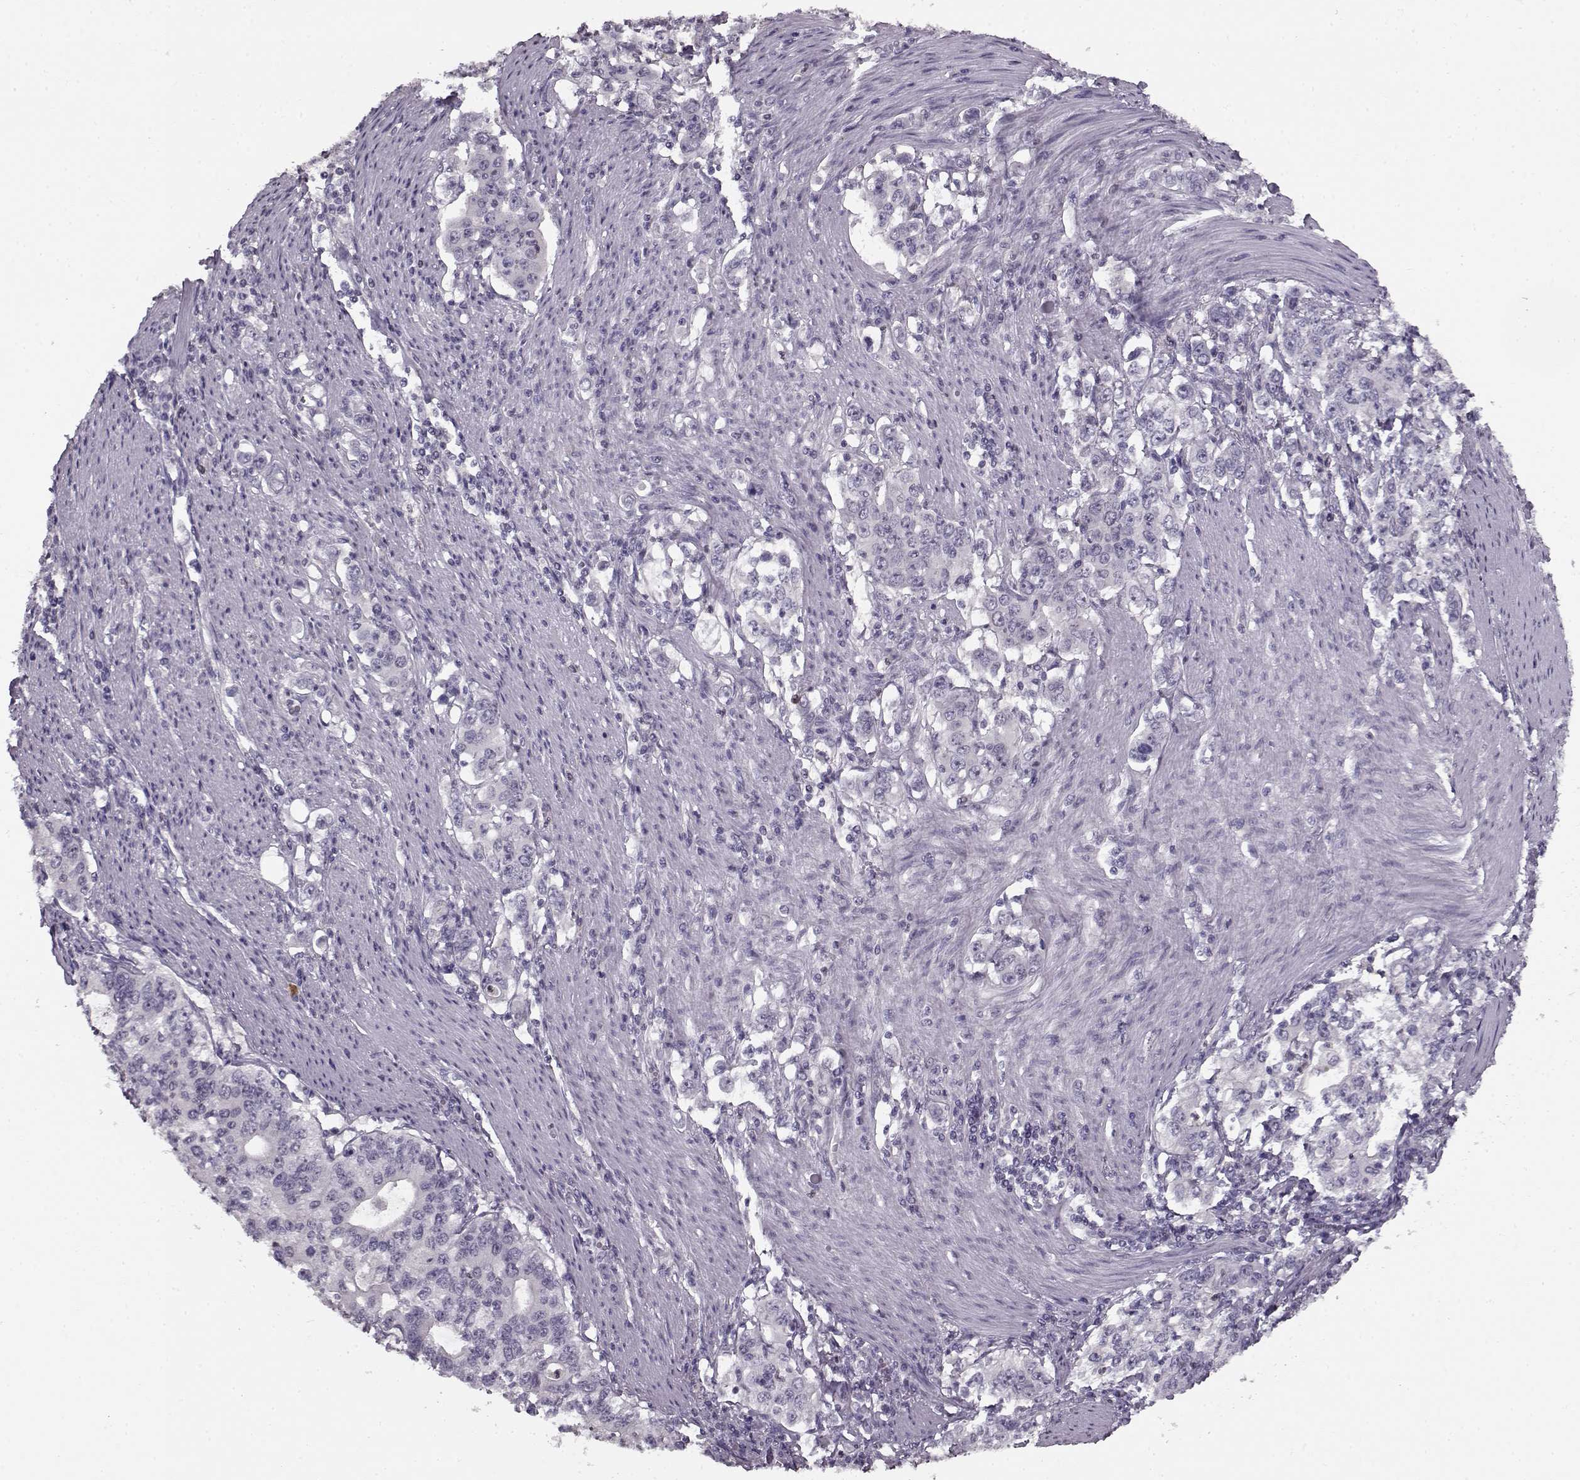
{"staining": {"intensity": "negative", "quantity": "none", "location": "none"}, "tissue": "stomach cancer", "cell_type": "Tumor cells", "image_type": "cancer", "snomed": [{"axis": "morphology", "description": "Adenocarcinoma, NOS"}, {"axis": "topography", "description": "Stomach, lower"}], "caption": "Tumor cells show no significant positivity in adenocarcinoma (stomach). (DAB (3,3'-diaminobenzidine) immunohistochemistry (IHC) visualized using brightfield microscopy, high magnification).", "gene": "RP1L1", "patient": {"sex": "female", "age": 72}}